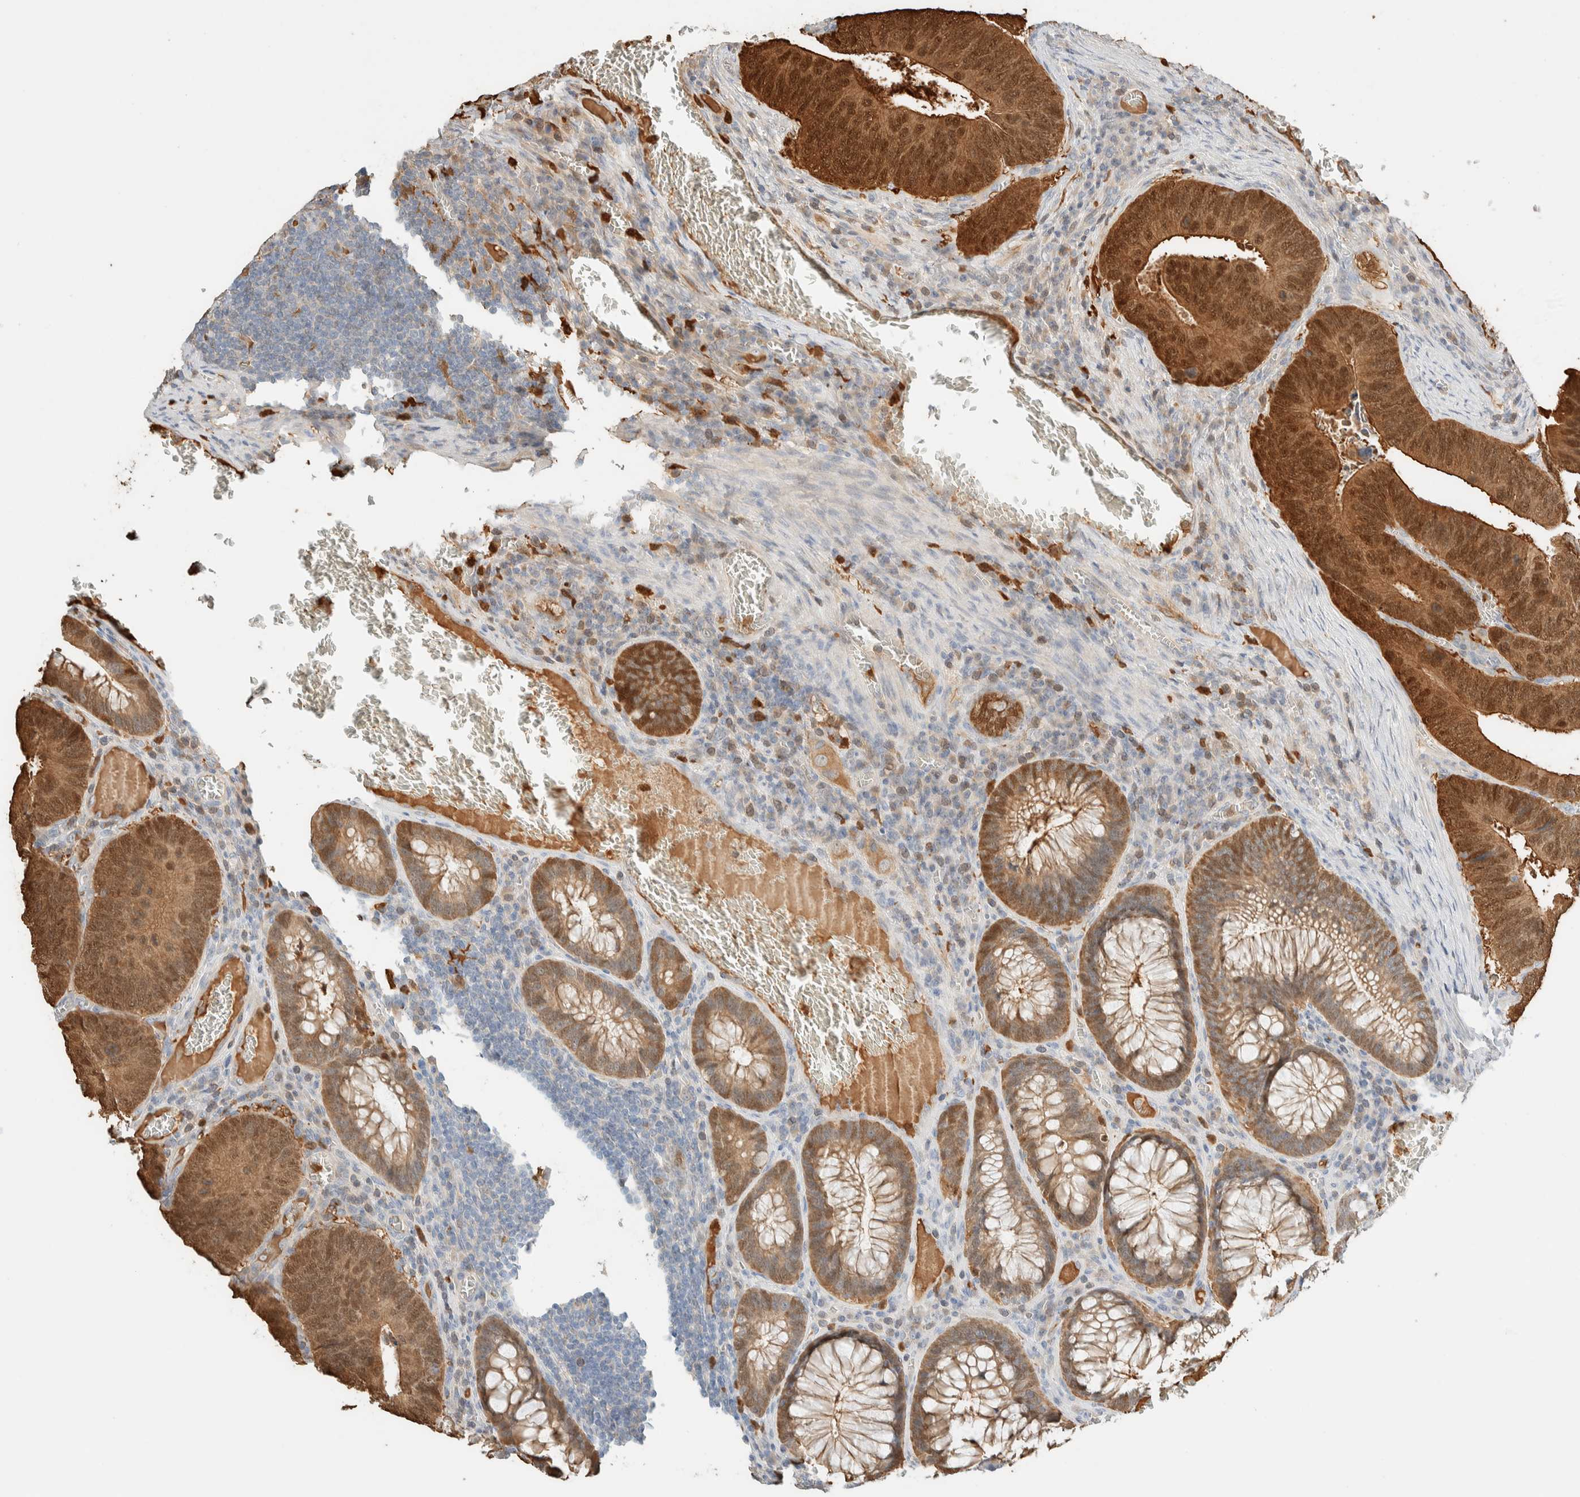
{"staining": {"intensity": "strong", "quantity": ">75%", "location": "cytoplasmic/membranous,nuclear"}, "tissue": "colorectal cancer", "cell_type": "Tumor cells", "image_type": "cancer", "snomed": [{"axis": "morphology", "description": "Inflammation, NOS"}, {"axis": "morphology", "description": "Adenocarcinoma, NOS"}, {"axis": "topography", "description": "Colon"}], "caption": "Colorectal cancer (adenocarcinoma) stained with DAB IHC reveals high levels of strong cytoplasmic/membranous and nuclear expression in approximately >75% of tumor cells.", "gene": "SETD4", "patient": {"sex": "male", "age": 72}}